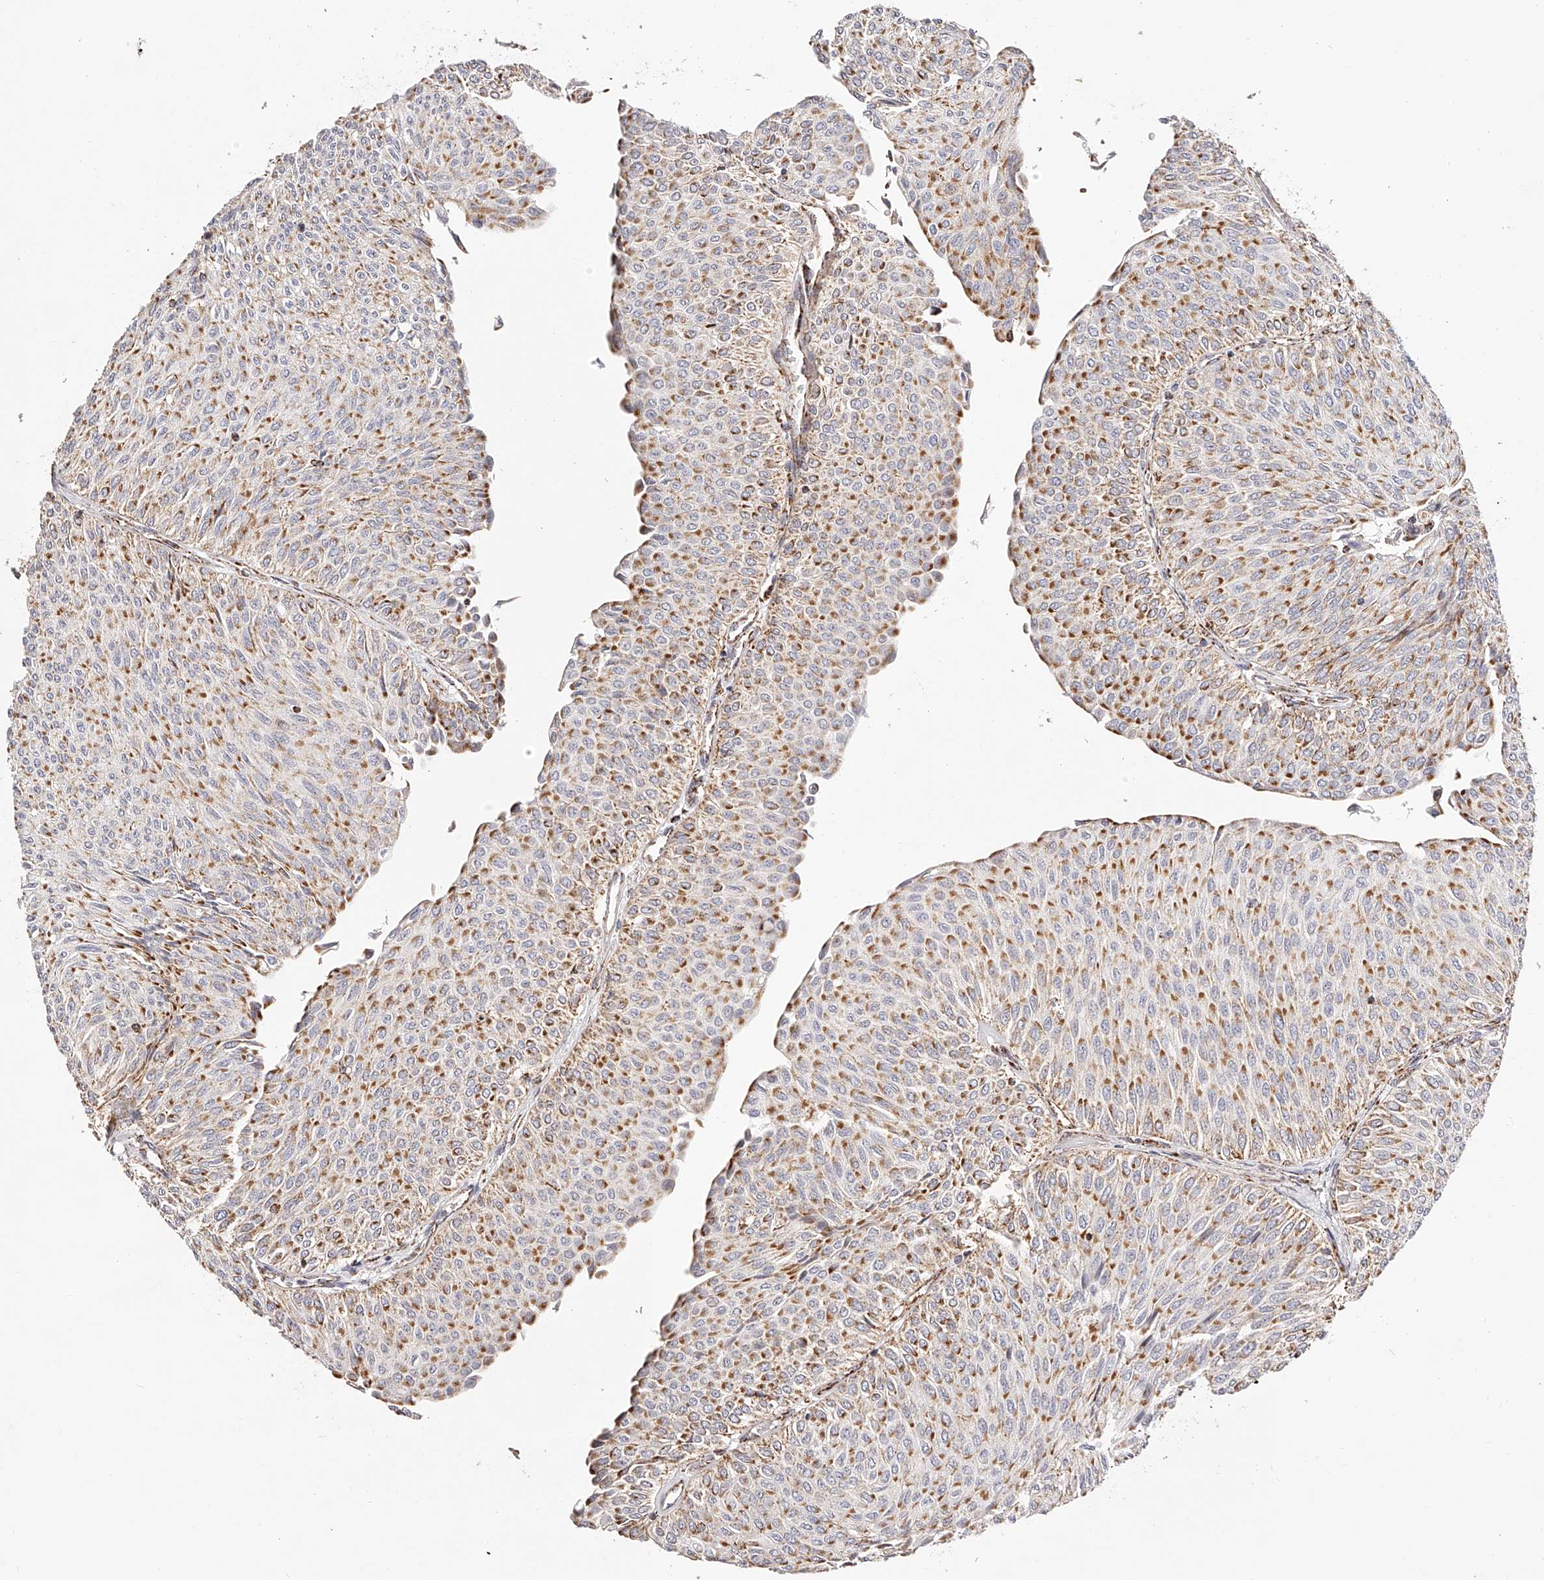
{"staining": {"intensity": "moderate", "quantity": ">75%", "location": "cytoplasmic/membranous"}, "tissue": "urothelial cancer", "cell_type": "Tumor cells", "image_type": "cancer", "snomed": [{"axis": "morphology", "description": "Urothelial carcinoma, Low grade"}, {"axis": "topography", "description": "Urinary bladder"}], "caption": "Tumor cells demonstrate medium levels of moderate cytoplasmic/membranous staining in about >75% of cells in urothelial cancer.", "gene": "NDUFV3", "patient": {"sex": "male", "age": 78}}